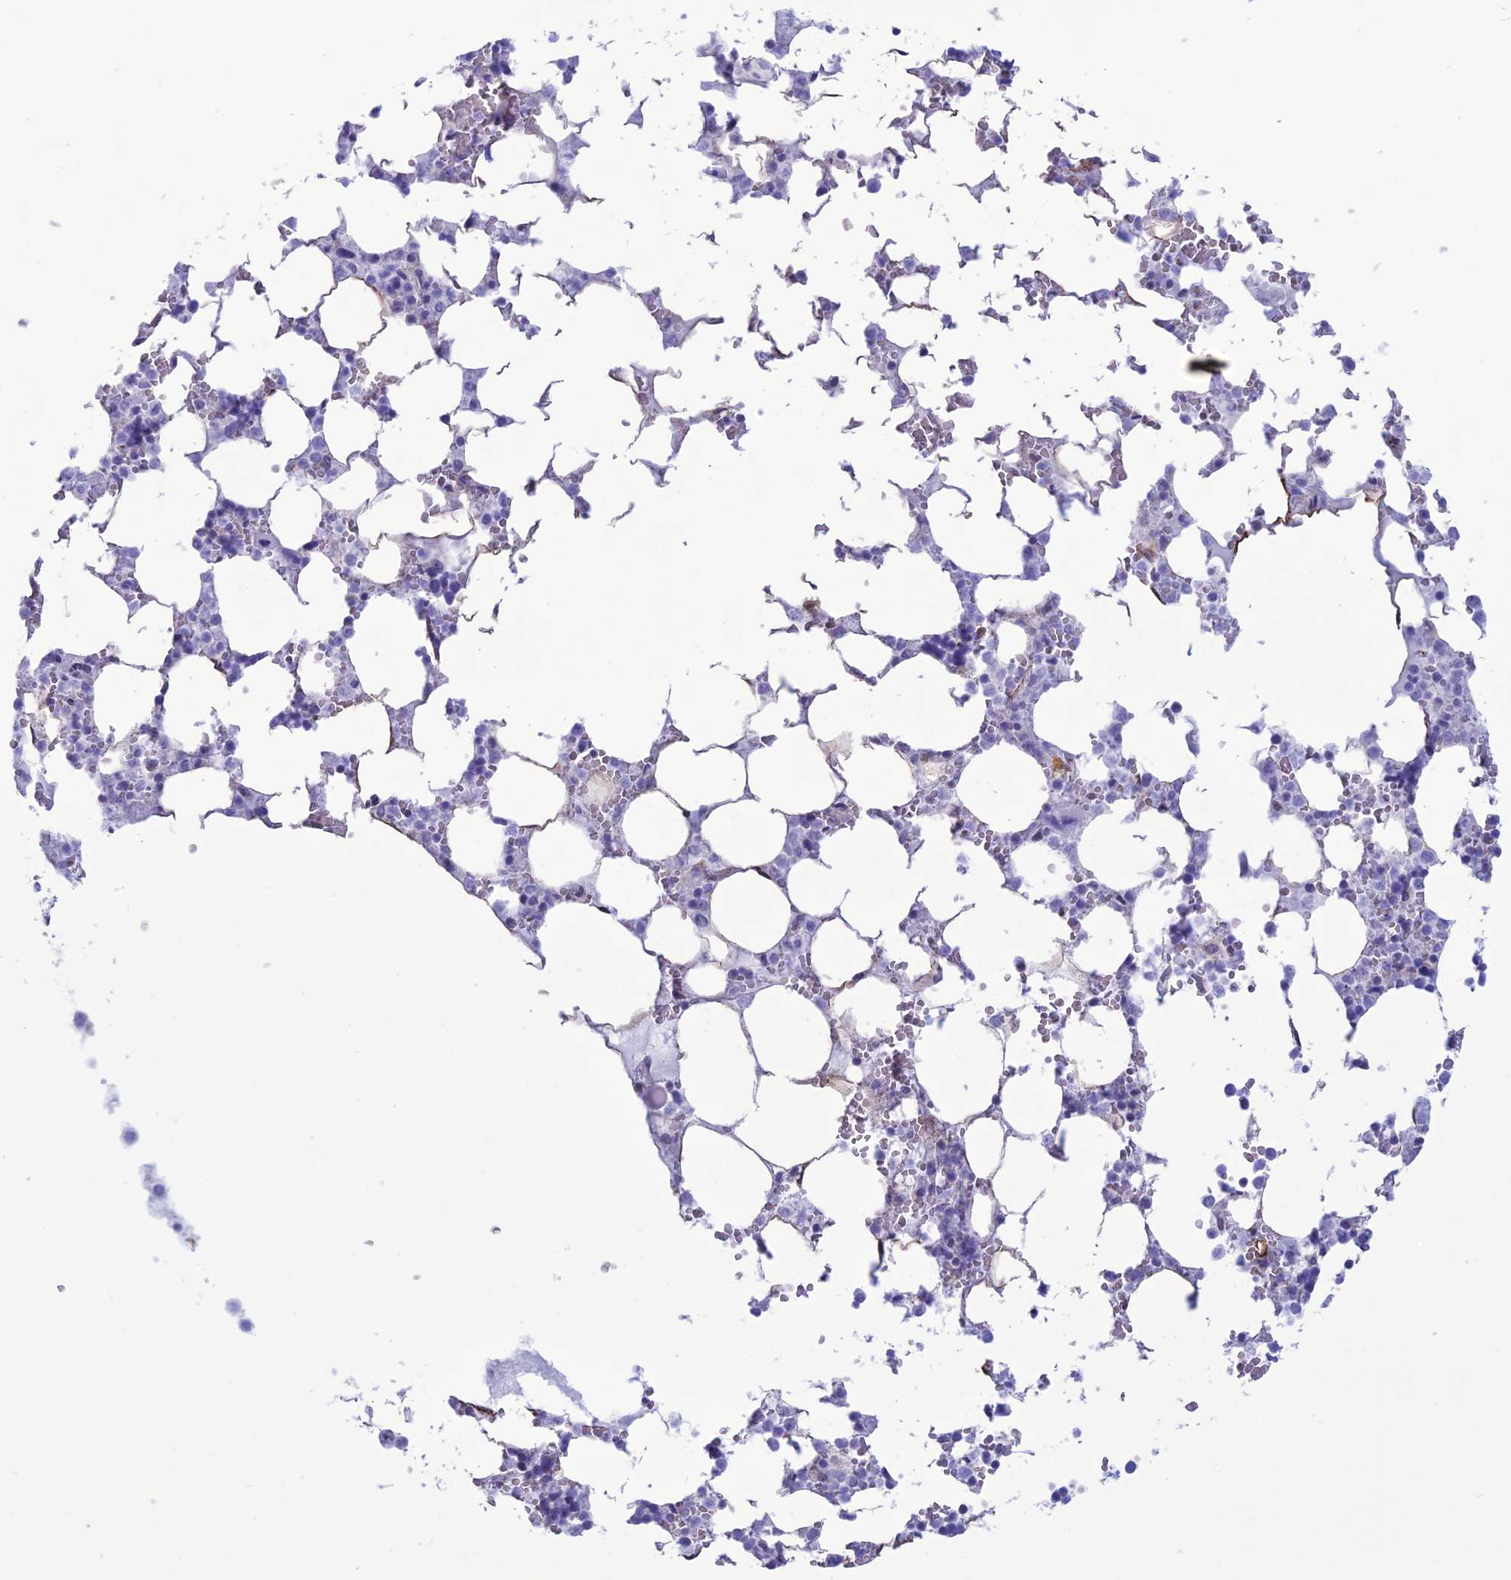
{"staining": {"intensity": "negative", "quantity": "none", "location": "none"}, "tissue": "bone marrow", "cell_type": "Hematopoietic cells", "image_type": "normal", "snomed": [{"axis": "morphology", "description": "Normal tissue, NOS"}, {"axis": "topography", "description": "Bone marrow"}], "caption": "This is an immunohistochemistry micrograph of benign bone marrow. There is no staining in hematopoietic cells.", "gene": "CFAP210", "patient": {"sex": "male", "age": 64}}